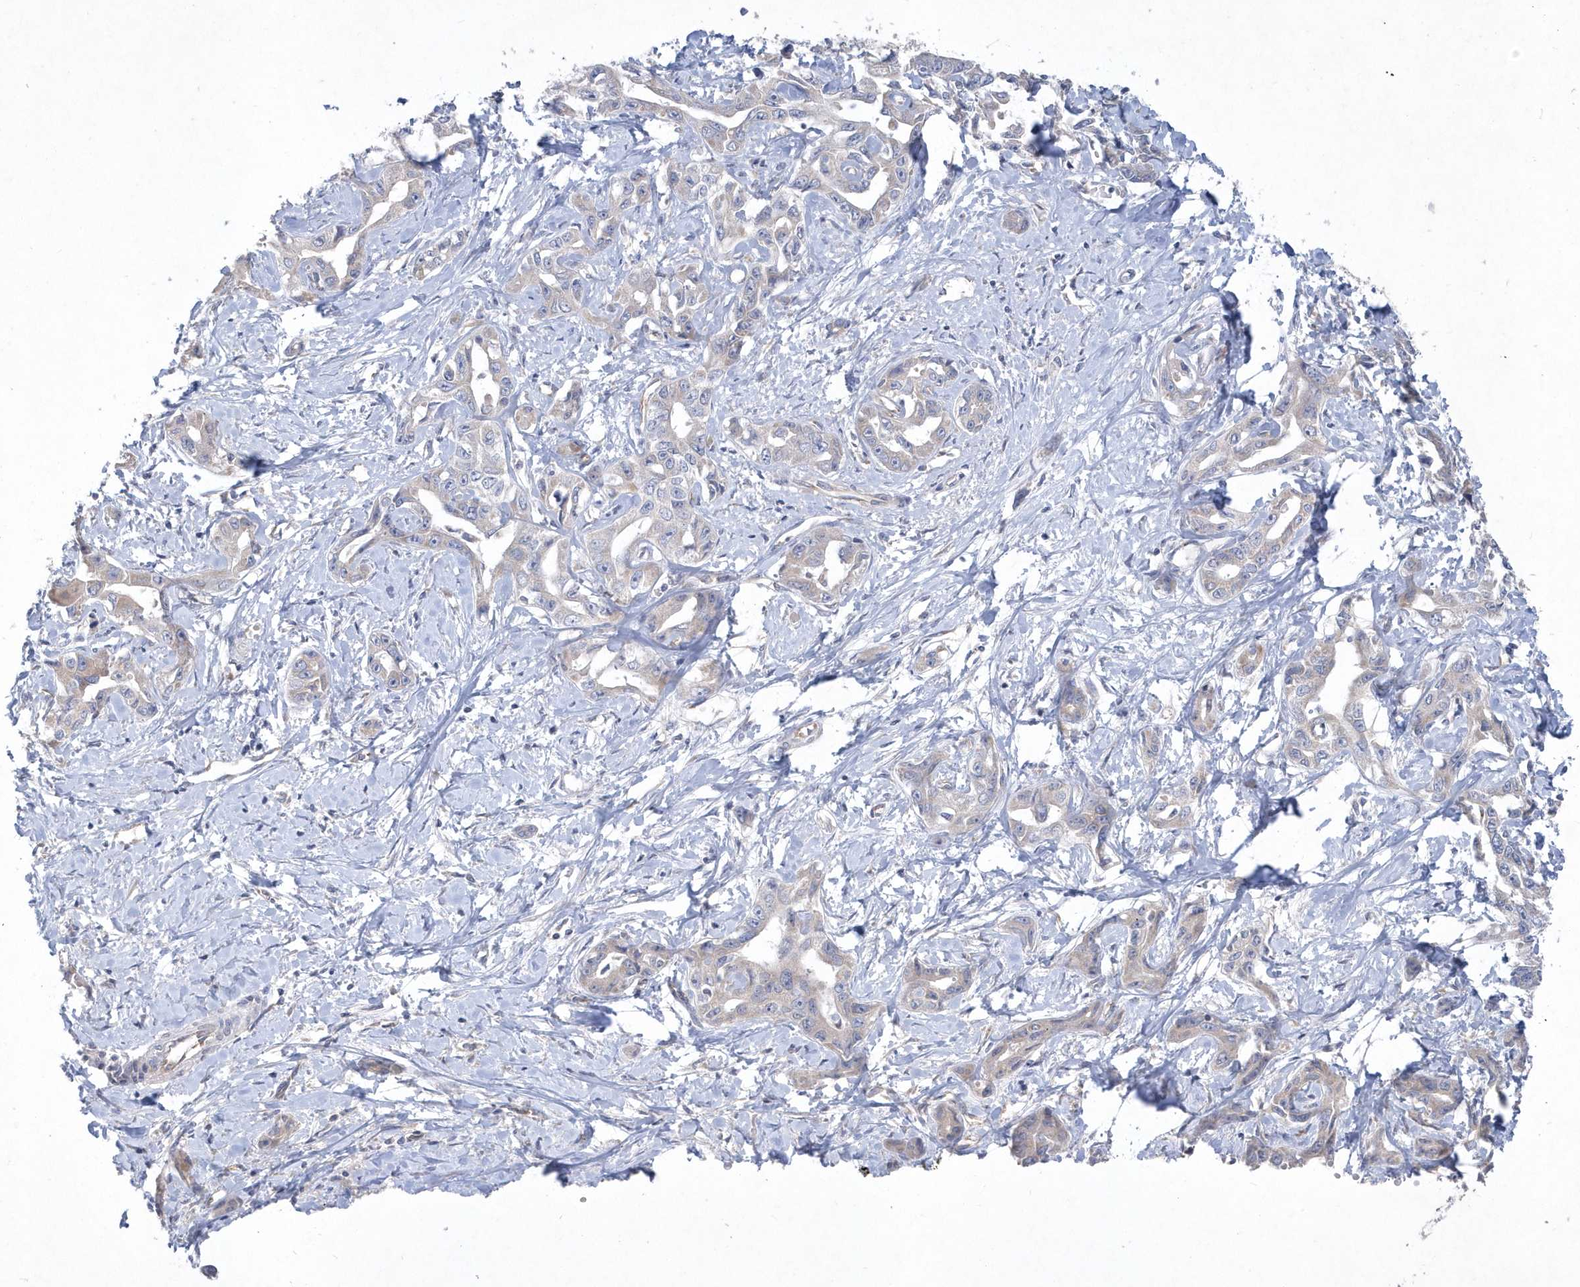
{"staining": {"intensity": "weak", "quantity": ">75%", "location": "cytoplasmic/membranous"}, "tissue": "liver cancer", "cell_type": "Tumor cells", "image_type": "cancer", "snomed": [{"axis": "morphology", "description": "Cholangiocarcinoma"}, {"axis": "topography", "description": "Liver"}], "caption": "Liver cancer (cholangiocarcinoma) tissue reveals weak cytoplasmic/membranous positivity in about >75% of tumor cells", "gene": "DGAT1", "patient": {"sex": "male", "age": 59}}